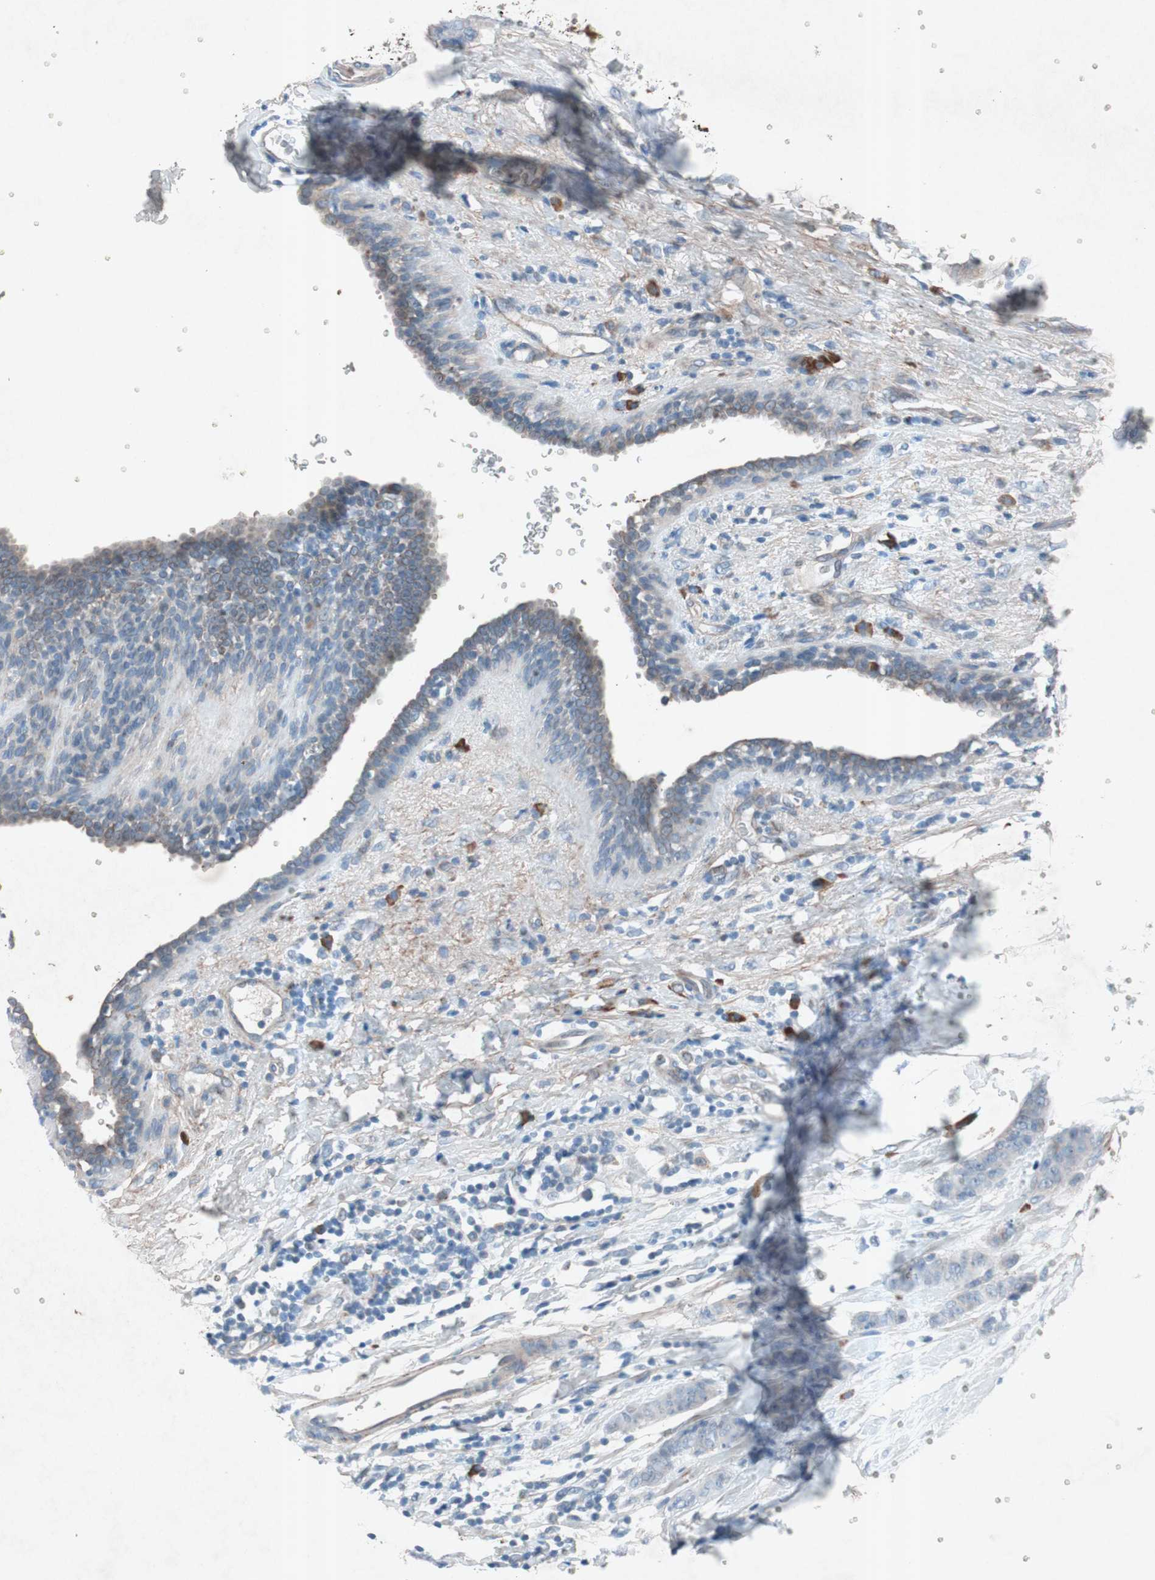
{"staining": {"intensity": "weak", "quantity": "<25%", "location": "cytoplasmic/membranous"}, "tissue": "breast cancer", "cell_type": "Tumor cells", "image_type": "cancer", "snomed": [{"axis": "morphology", "description": "Duct carcinoma"}, {"axis": "topography", "description": "Breast"}], "caption": "The photomicrograph shows no significant expression in tumor cells of breast cancer.", "gene": "GRB7", "patient": {"sex": "female", "age": 40}}